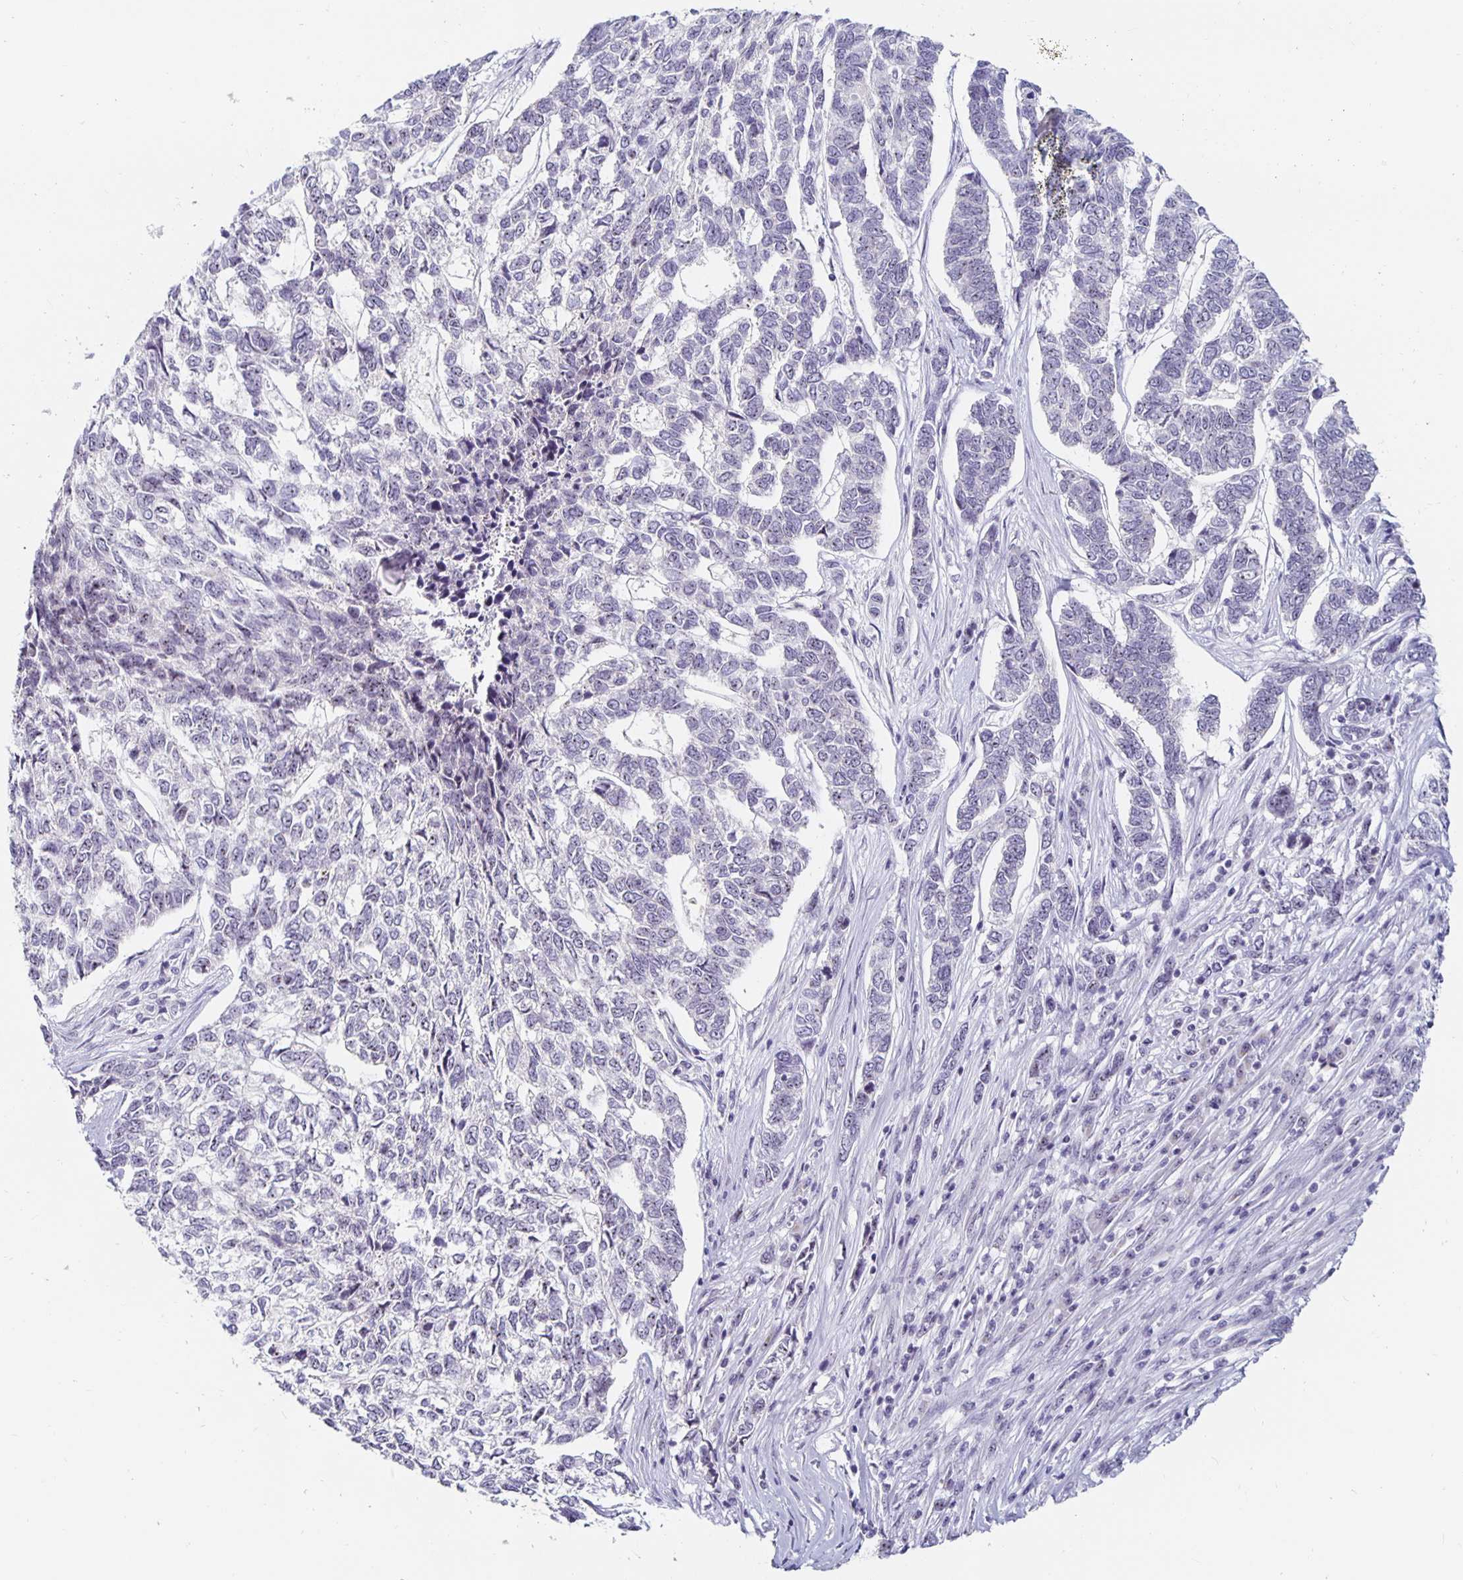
{"staining": {"intensity": "negative", "quantity": "none", "location": "none"}, "tissue": "skin cancer", "cell_type": "Tumor cells", "image_type": "cancer", "snomed": [{"axis": "morphology", "description": "Basal cell carcinoma"}, {"axis": "topography", "description": "Skin"}], "caption": "Skin basal cell carcinoma was stained to show a protein in brown. There is no significant expression in tumor cells.", "gene": "NUP85", "patient": {"sex": "female", "age": 65}}